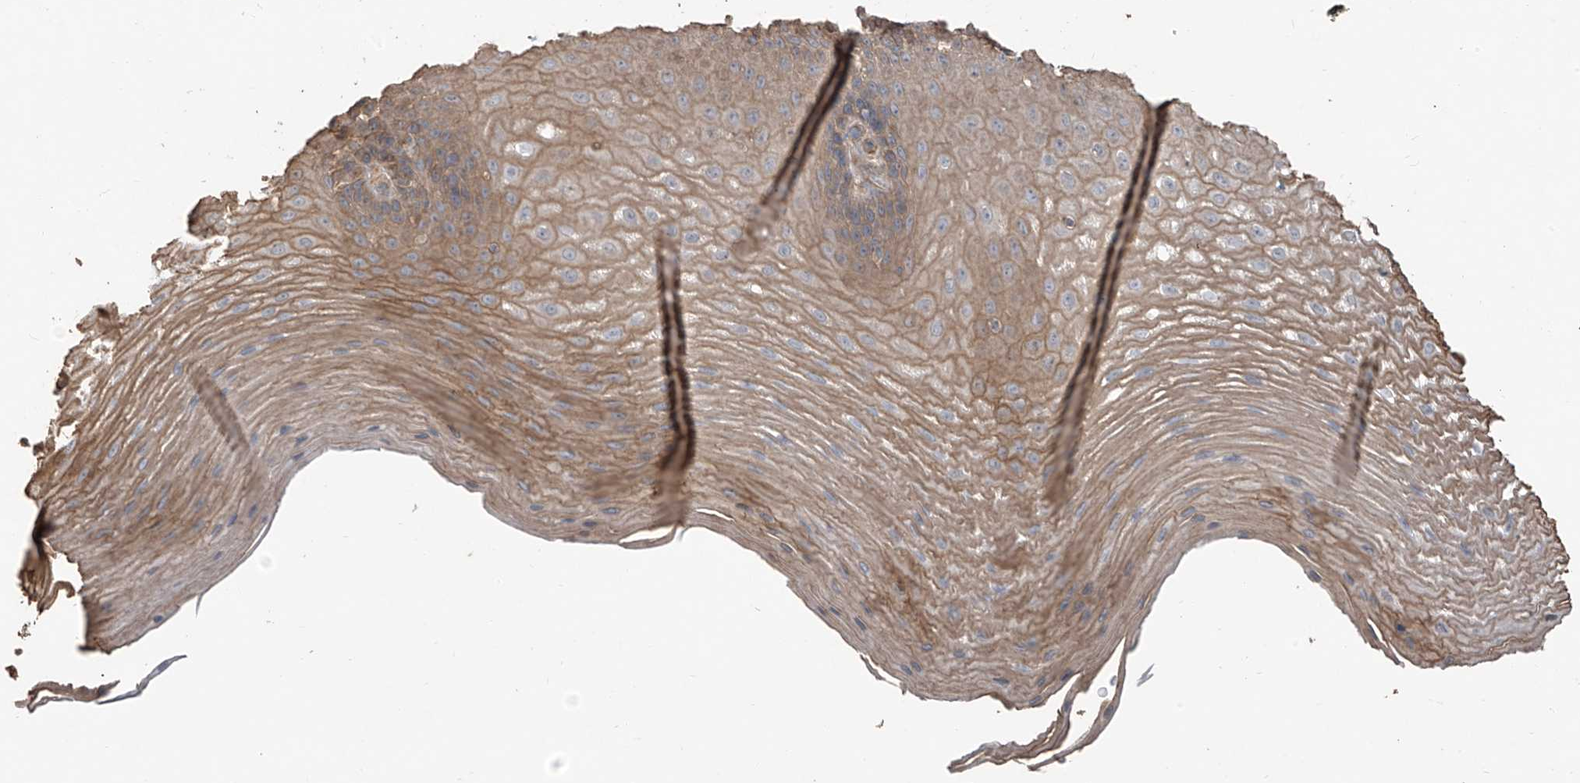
{"staining": {"intensity": "moderate", "quantity": ">75%", "location": "cytoplasmic/membranous"}, "tissue": "esophagus", "cell_type": "Squamous epithelial cells", "image_type": "normal", "snomed": [{"axis": "morphology", "description": "Normal tissue, NOS"}, {"axis": "topography", "description": "Esophagus"}], "caption": "Squamous epithelial cells demonstrate medium levels of moderate cytoplasmic/membranous staining in about >75% of cells in normal esophagus.", "gene": "AGBL5", "patient": {"sex": "male", "age": 62}}